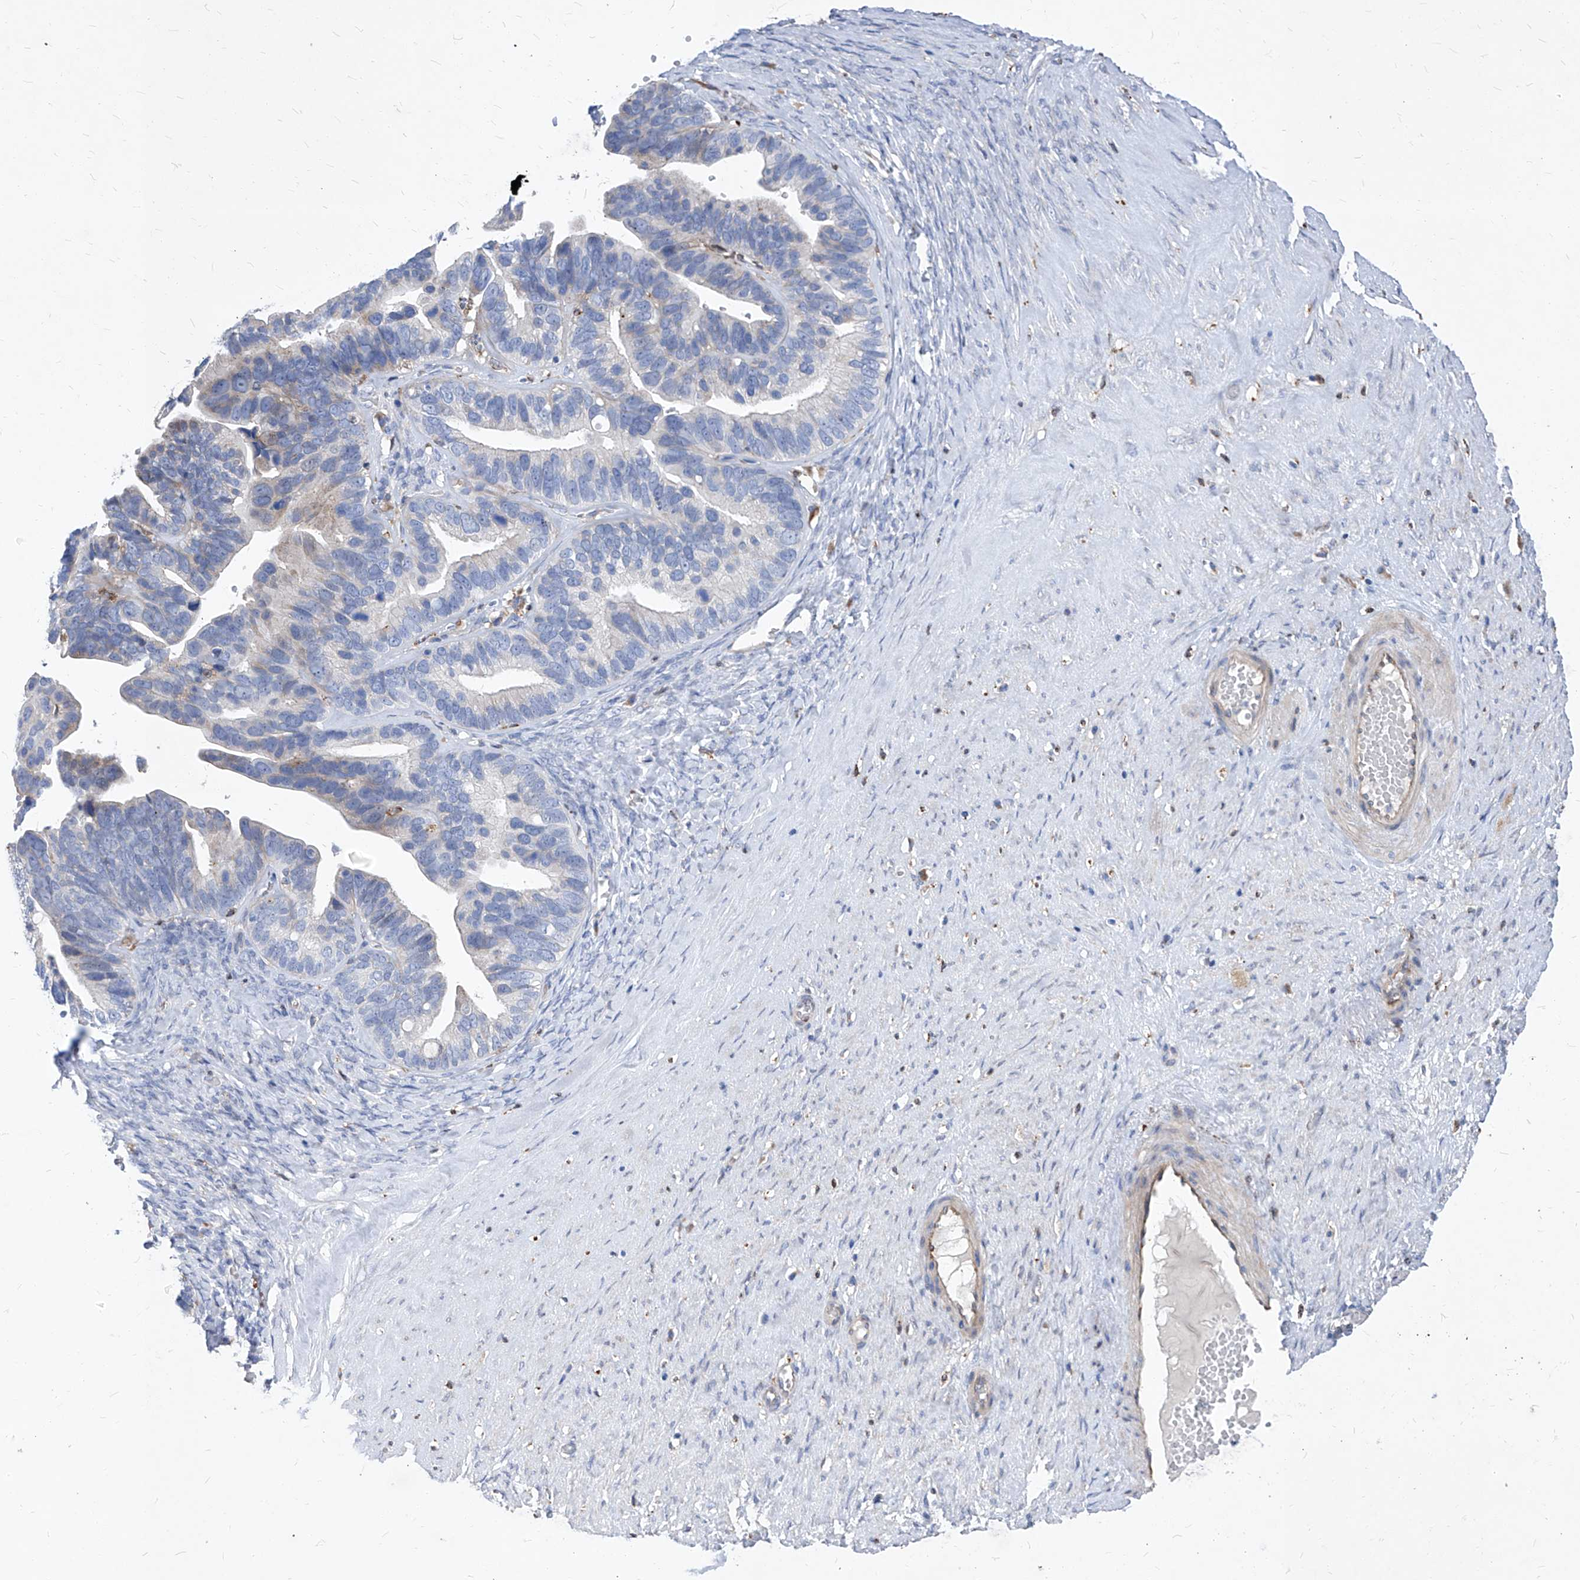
{"staining": {"intensity": "weak", "quantity": "<25%", "location": "cytoplasmic/membranous"}, "tissue": "ovarian cancer", "cell_type": "Tumor cells", "image_type": "cancer", "snomed": [{"axis": "morphology", "description": "Cystadenocarcinoma, serous, NOS"}, {"axis": "topography", "description": "Ovary"}], "caption": "Tumor cells show no significant positivity in ovarian serous cystadenocarcinoma.", "gene": "UBOX5", "patient": {"sex": "female", "age": 56}}